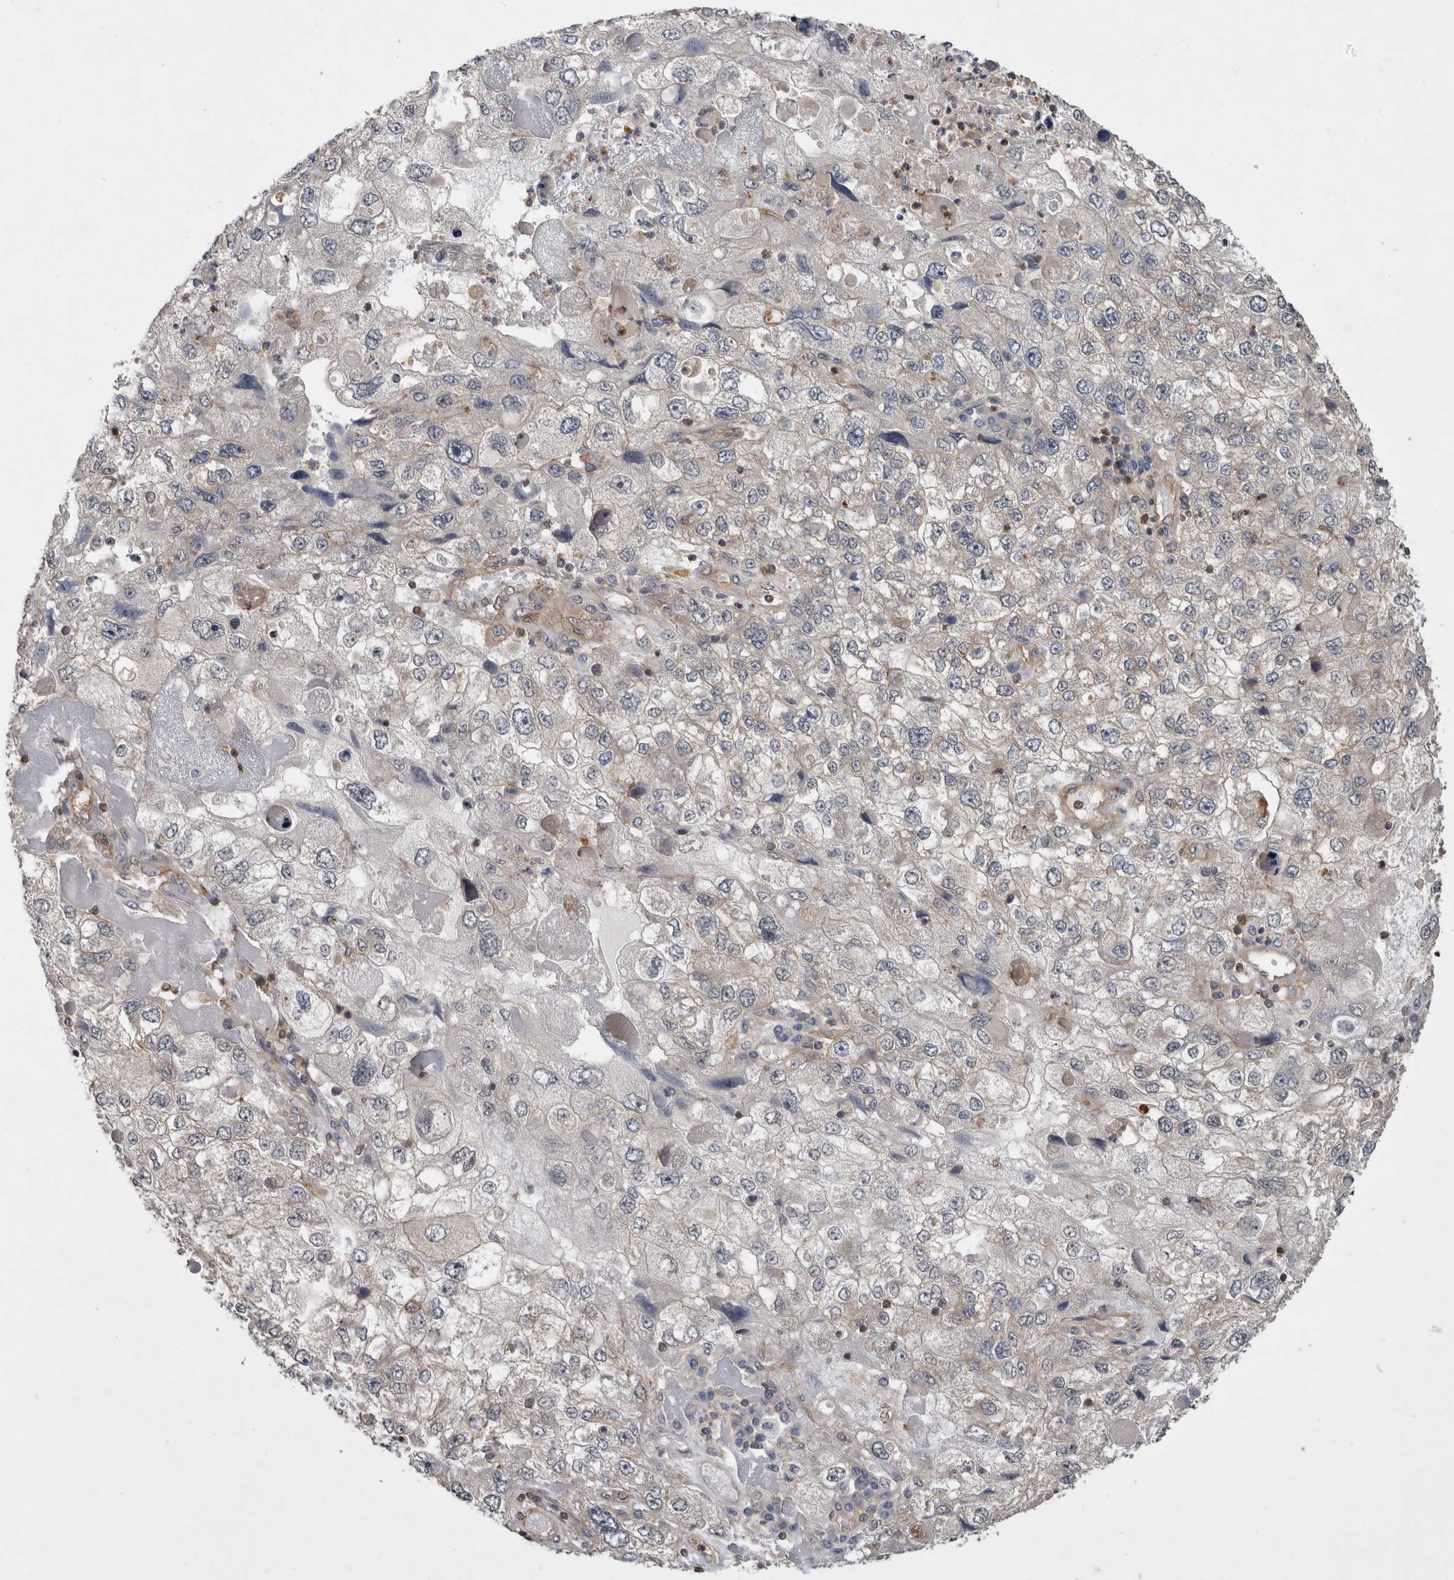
{"staining": {"intensity": "negative", "quantity": "none", "location": "none"}, "tissue": "endometrial cancer", "cell_type": "Tumor cells", "image_type": "cancer", "snomed": [{"axis": "morphology", "description": "Adenocarcinoma, NOS"}, {"axis": "topography", "description": "Endometrium"}], "caption": "Endometrial adenocarcinoma stained for a protein using IHC reveals no staining tumor cells.", "gene": "SPATA48", "patient": {"sex": "female", "age": 49}}